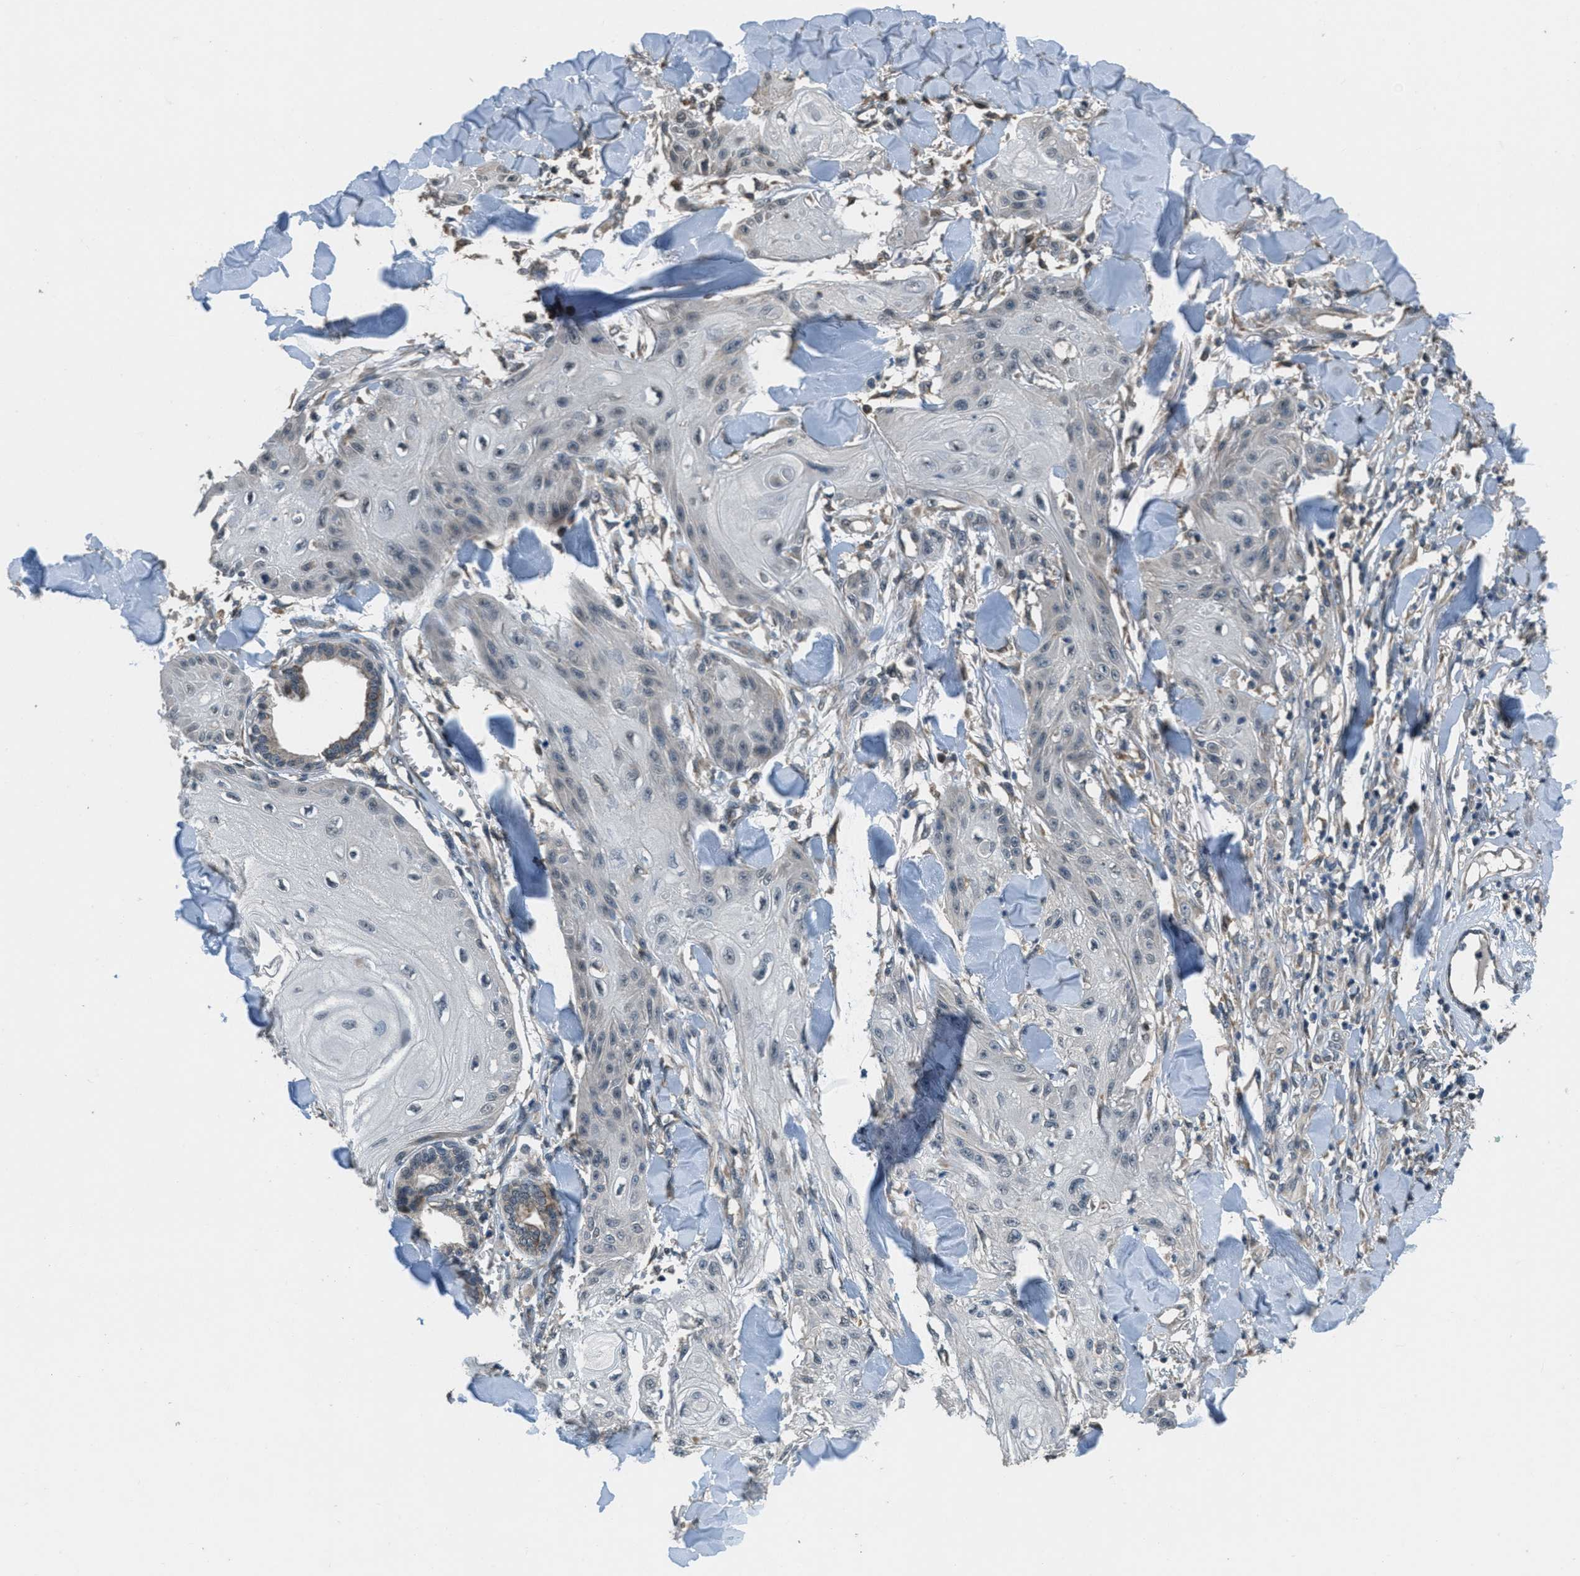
{"staining": {"intensity": "weak", "quantity": "<25%", "location": "nuclear"}, "tissue": "skin cancer", "cell_type": "Tumor cells", "image_type": "cancer", "snomed": [{"axis": "morphology", "description": "Squamous cell carcinoma, NOS"}, {"axis": "topography", "description": "Skin"}], "caption": "This image is of squamous cell carcinoma (skin) stained with immunohistochemistry to label a protein in brown with the nuclei are counter-stained blue. There is no positivity in tumor cells.", "gene": "NAT1", "patient": {"sex": "male", "age": 74}}